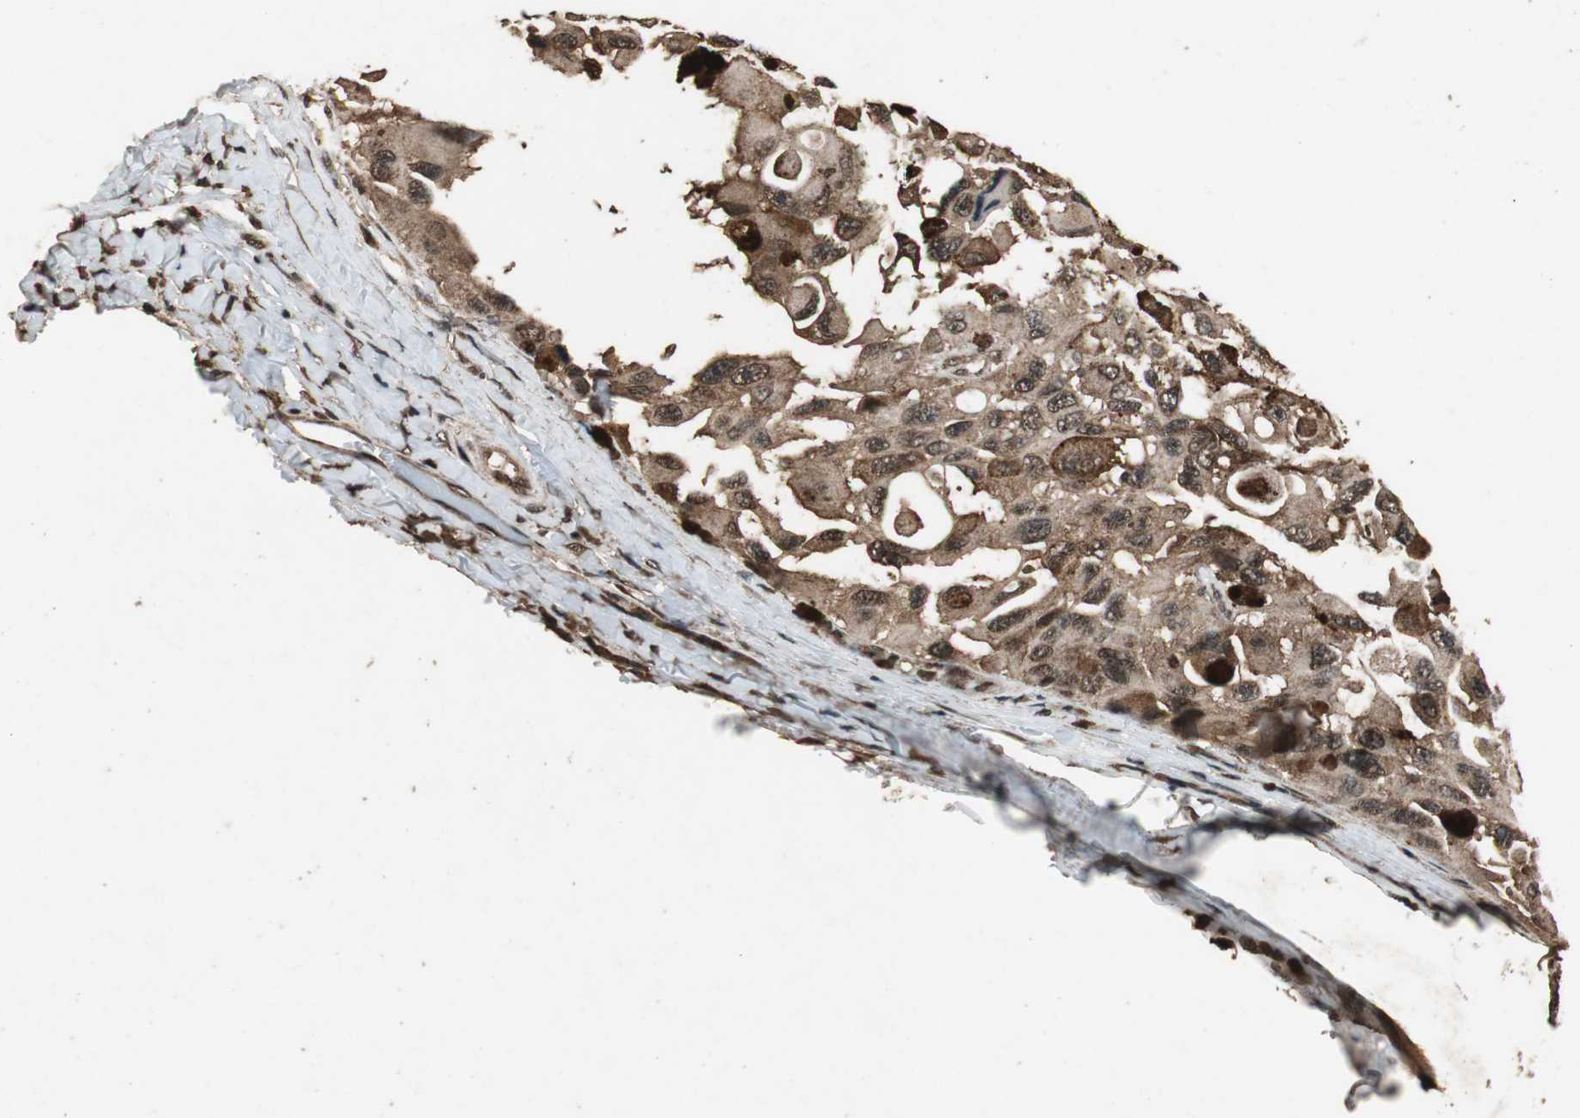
{"staining": {"intensity": "strong", "quantity": ">75%", "location": "cytoplasmic/membranous,nuclear"}, "tissue": "melanoma", "cell_type": "Tumor cells", "image_type": "cancer", "snomed": [{"axis": "morphology", "description": "Malignant melanoma, NOS"}, {"axis": "topography", "description": "Skin"}], "caption": "Immunohistochemical staining of human melanoma exhibits strong cytoplasmic/membranous and nuclear protein staining in about >75% of tumor cells.", "gene": "ZNF18", "patient": {"sex": "female", "age": 73}}